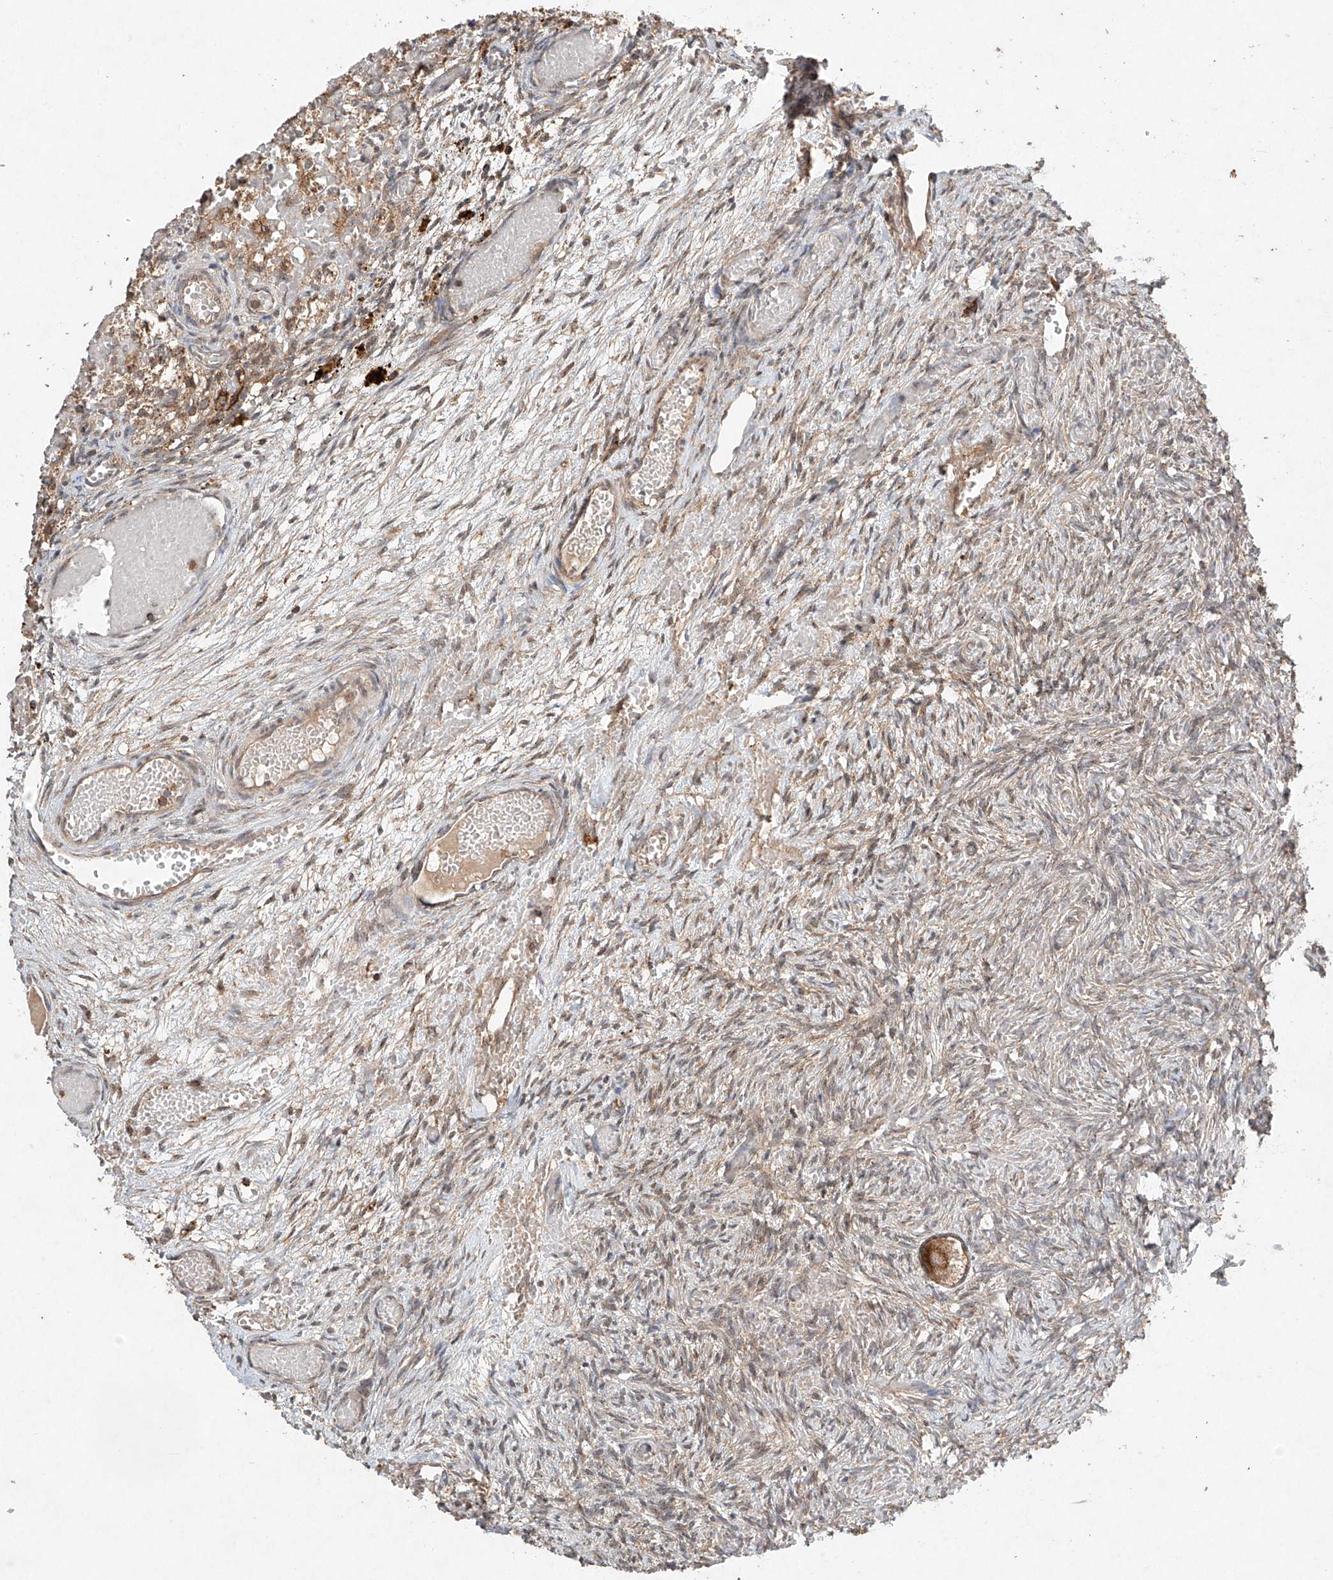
{"staining": {"intensity": "moderate", "quantity": ">75%", "location": "cytoplasmic/membranous"}, "tissue": "ovary", "cell_type": "Follicle cells", "image_type": "normal", "snomed": [{"axis": "morphology", "description": "Adenocarcinoma, NOS"}, {"axis": "topography", "description": "Endometrium"}], "caption": "Ovary stained with a brown dye exhibits moderate cytoplasmic/membranous positive positivity in about >75% of follicle cells.", "gene": "DCAF11", "patient": {"sex": "female", "age": 32}}